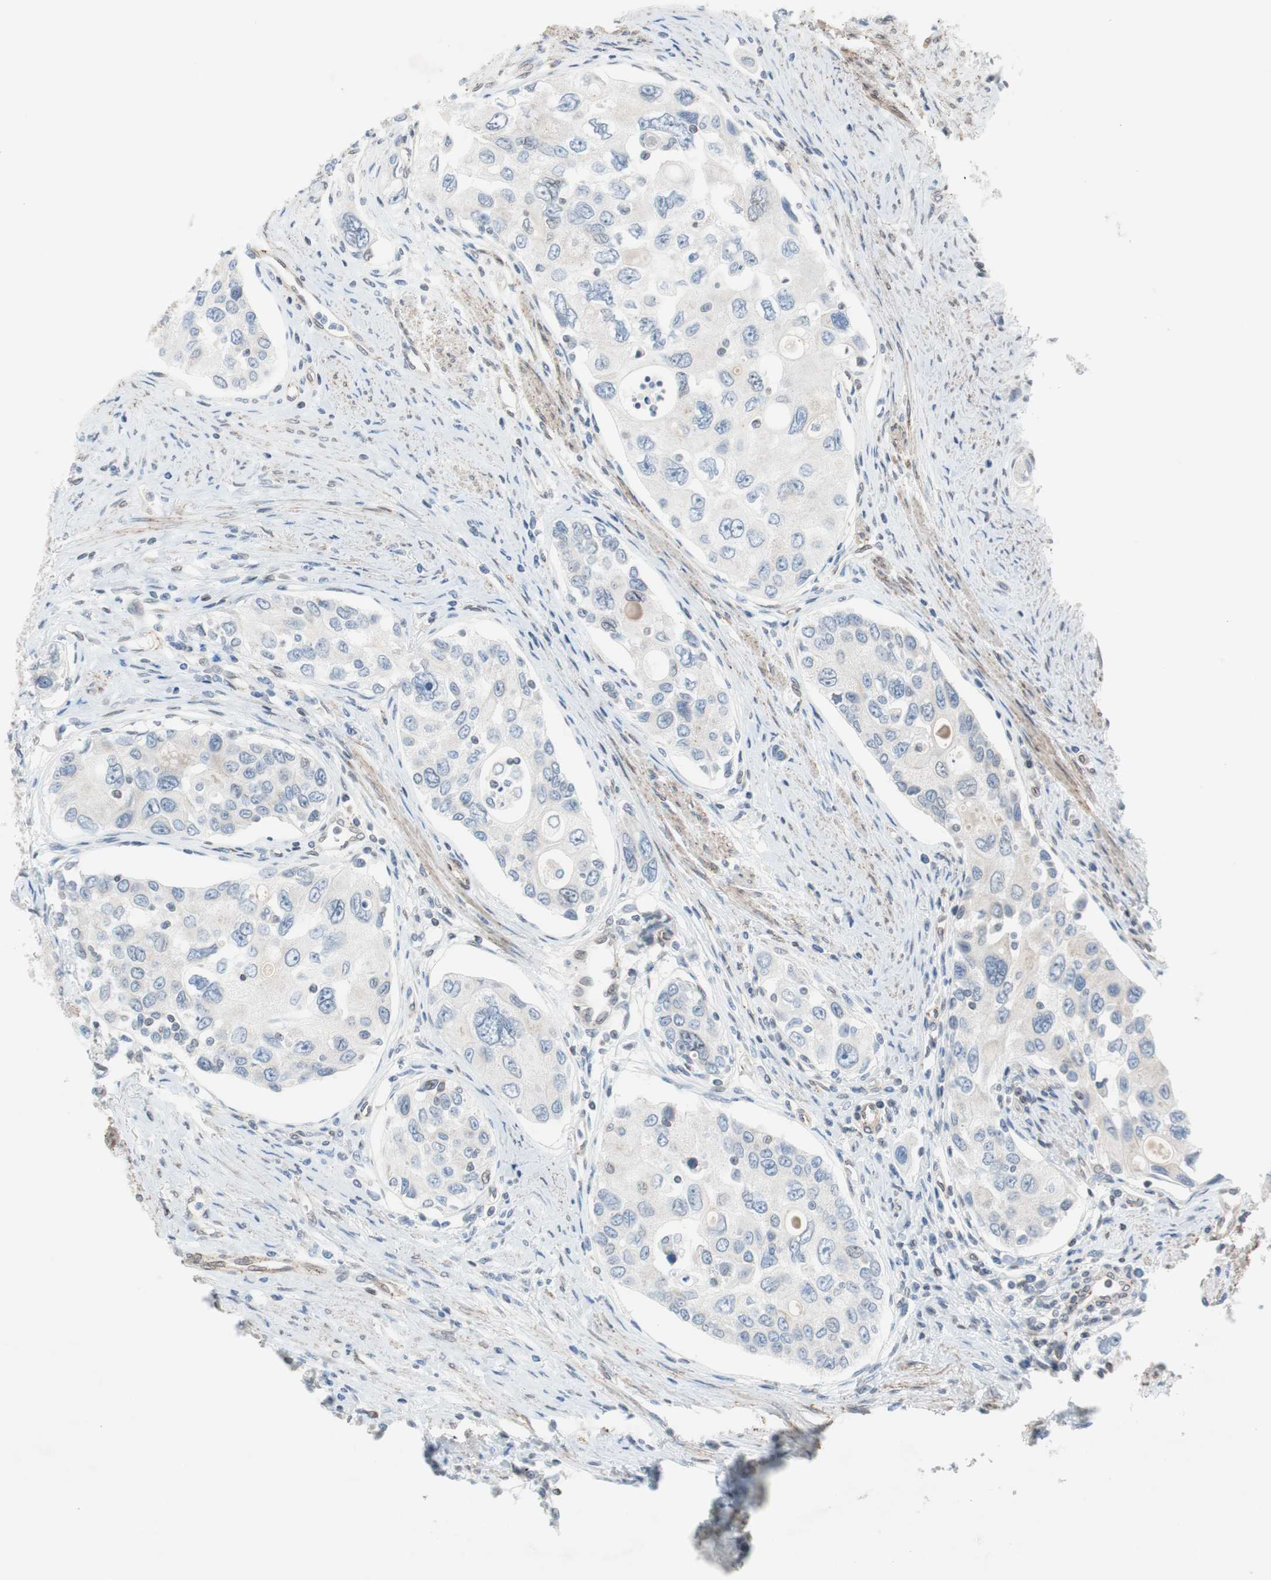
{"staining": {"intensity": "negative", "quantity": "none", "location": "none"}, "tissue": "urothelial cancer", "cell_type": "Tumor cells", "image_type": "cancer", "snomed": [{"axis": "morphology", "description": "Urothelial carcinoma, High grade"}, {"axis": "topography", "description": "Urinary bladder"}], "caption": "DAB (3,3'-diaminobenzidine) immunohistochemical staining of human urothelial cancer shows no significant staining in tumor cells.", "gene": "ARNT2", "patient": {"sex": "female", "age": 56}}